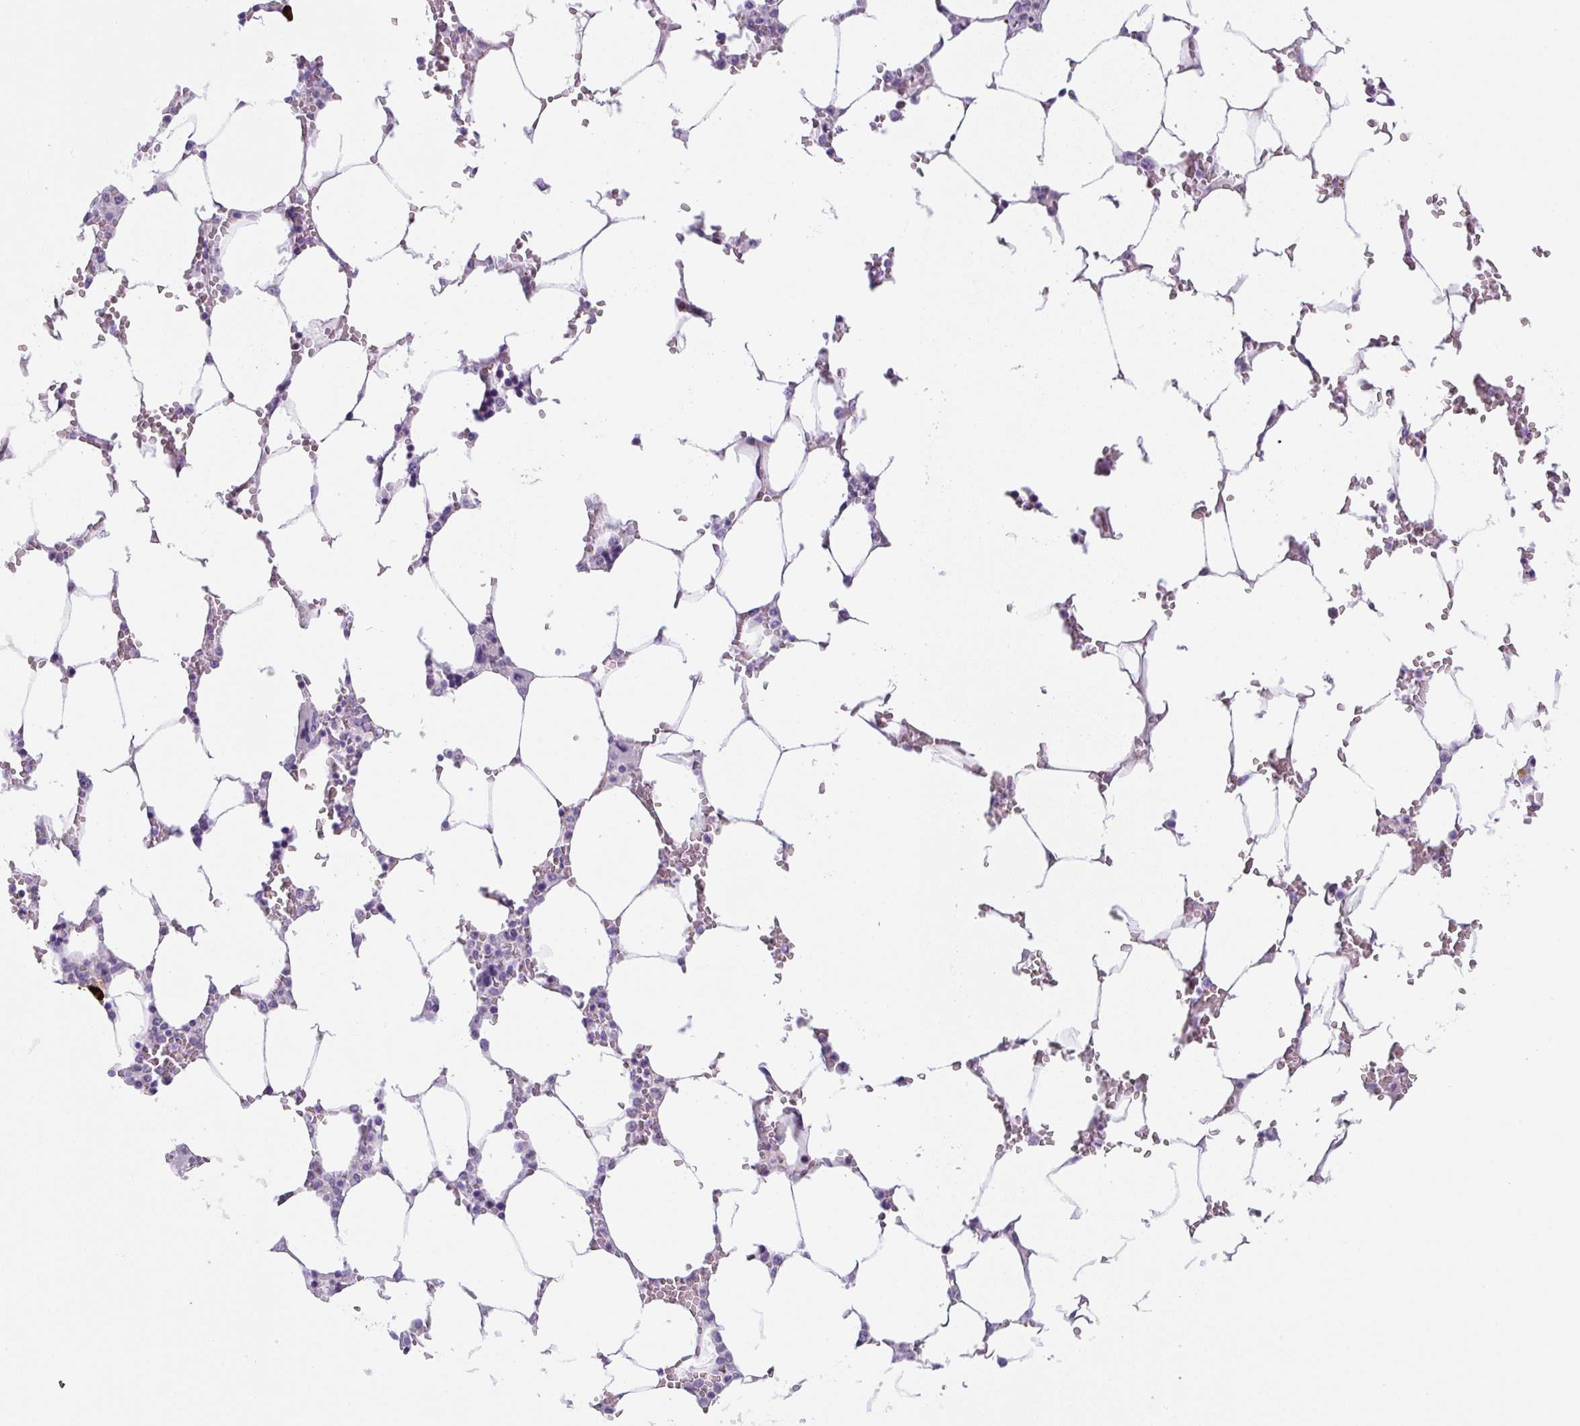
{"staining": {"intensity": "negative", "quantity": "none", "location": "none"}, "tissue": "bone marrow", "cell_type": "Hematopoietic cells", "image_type": "normal", "snomed": [{"axis": "morphology", "description": "Normal tissue, NOS"}, {"axis": "topography", "description": "Bone marrow"}], "caption": "High magnification brightfield microscopy of unremarkable bone marrow stained with DAB (brown) and counterstained with hematoxylin (blue): hematopoietic cells show no significant staining. (DAB (3,3'-diaminobenzidine) IHC with hematoxylin counter stain).", "gene": "ADAMTS19", "patient": {"sex": "male", "age": 64}}